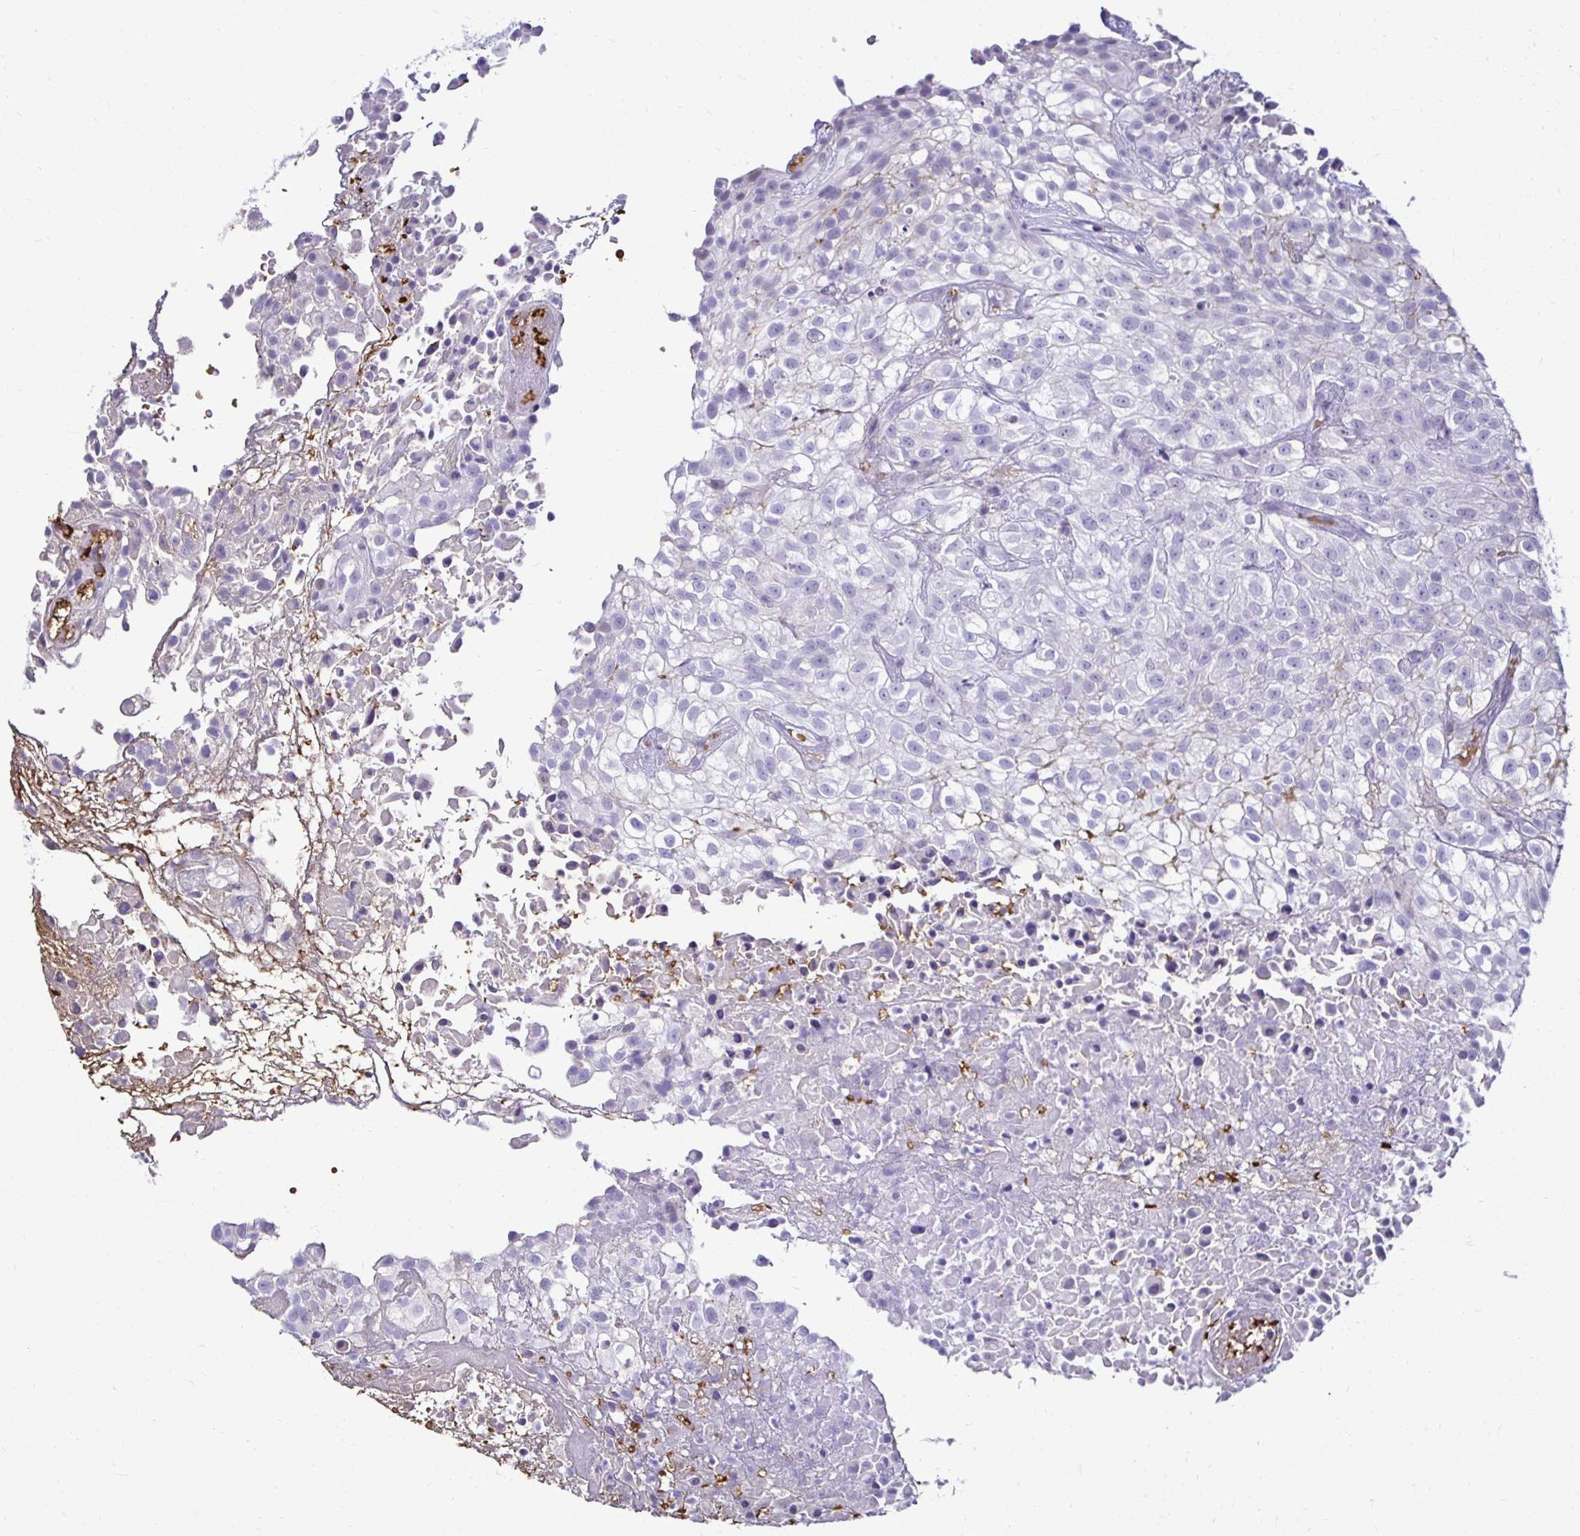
{"staining": {"intensity": "negative", "quantity": "none", "location": "none"}, "tissue": "urothelial cancer", "cell_type": "Tumor cells", "image_type": "cancer", "snomed": [{"axis": "morphology", "description": "Urothelial carcinoma, High grade"}, {"axis": "topography", "description": "Urinary bladder"}], "caption": "Immunohistochemical staining of high-grade urothelial carcinoma demonstrates no significant positivity in tumor cells.", "gene": "RHBDL3", "patient": {"sex": "male", "age": 56}}